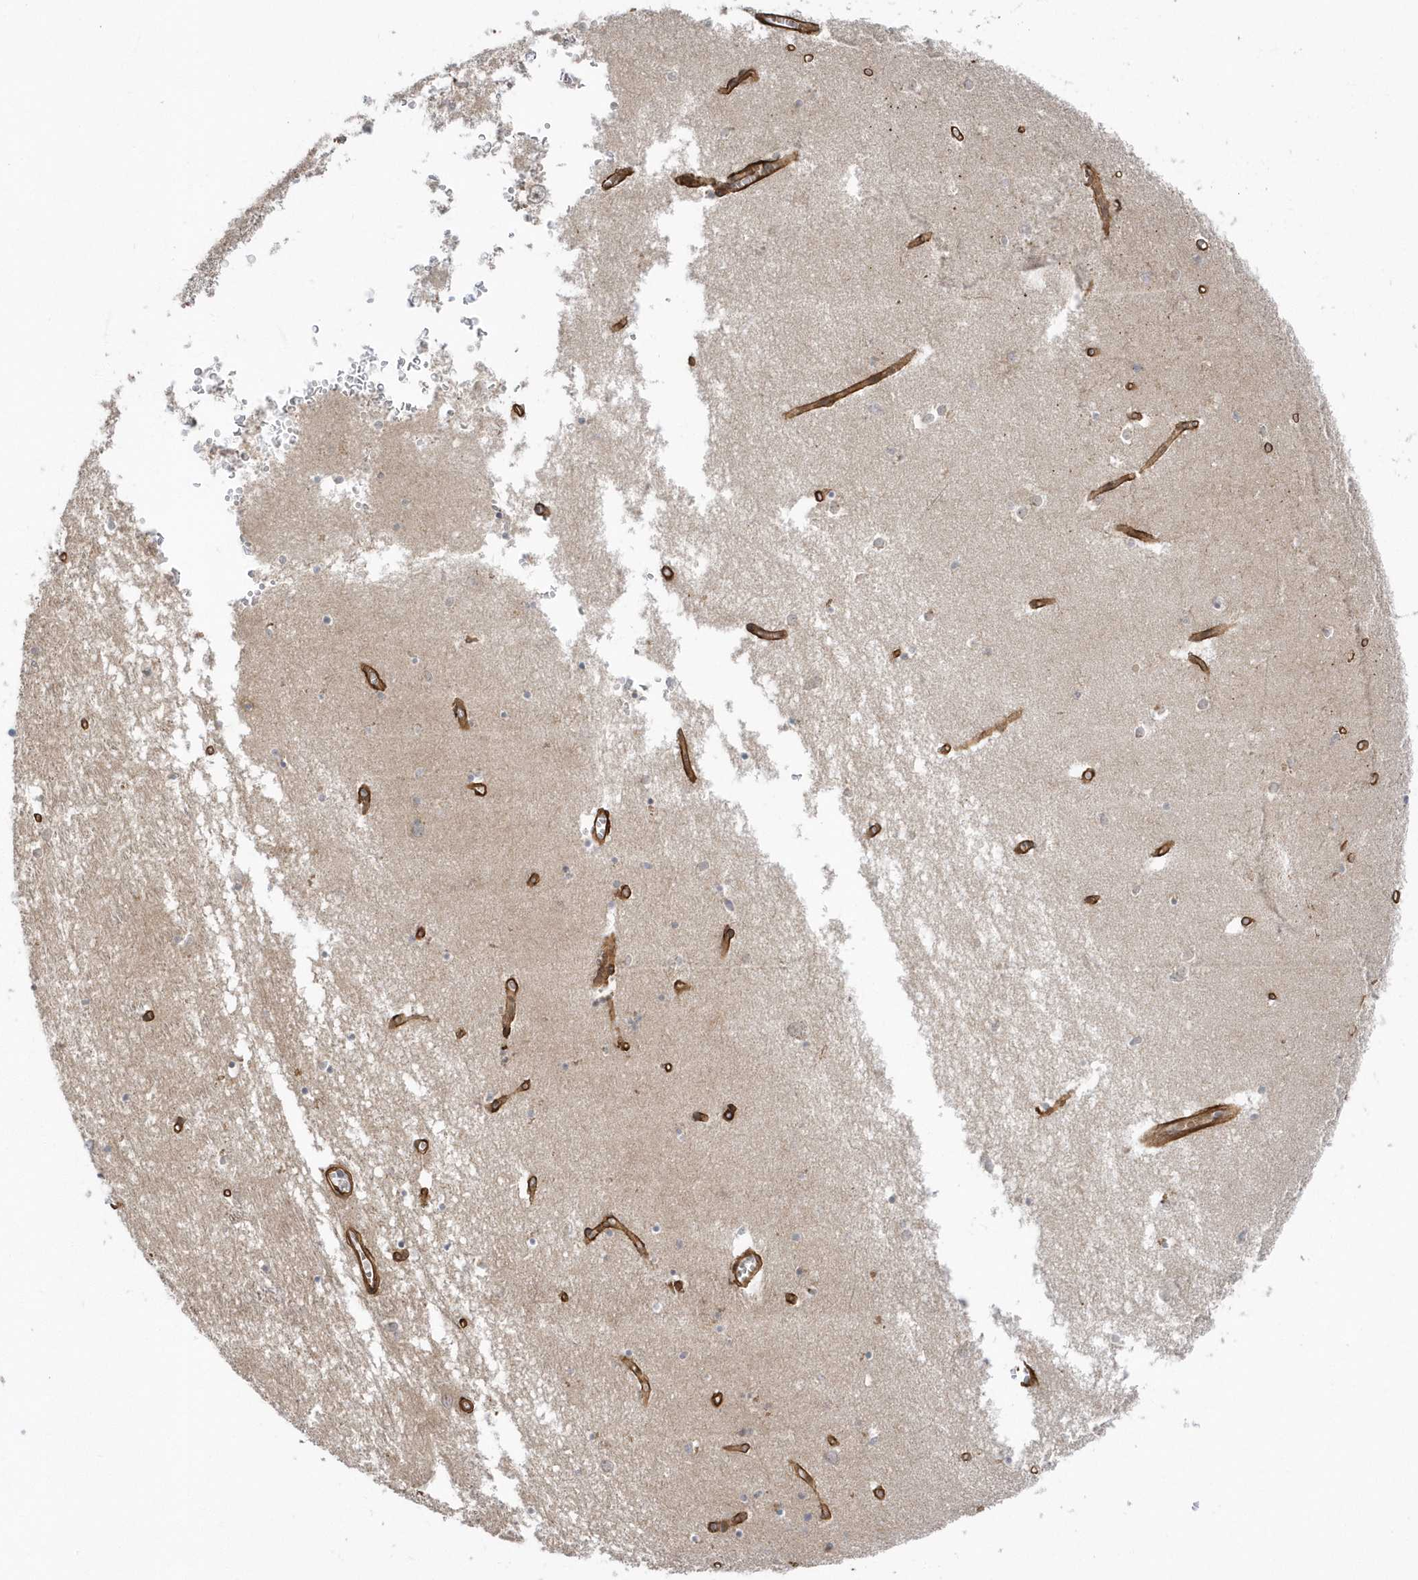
{"staining": {"intensity": "negative", "quantity": "none", "location": "none"}, "tissue": "hippocampus", "cell_type": "Glial cells", "image_type": "normal", "snomed": [{"axis": "morphology", "description": "Normal tissue, NOS"}, {"axis": "topography", "description": "Hippocampus"}], "caption": "DAB immunohistochemical staining of normal hippocampus displays no significant staining in glial cells. Brightfield microscopy of immunohistochemistry stained with DAB (3,3'-diaminobenzidine) (brown) and hematoxylin (blue), captured at high magnification.", "gene": "ACTR1A", "patient": {"sex": "male", "age": 70}}